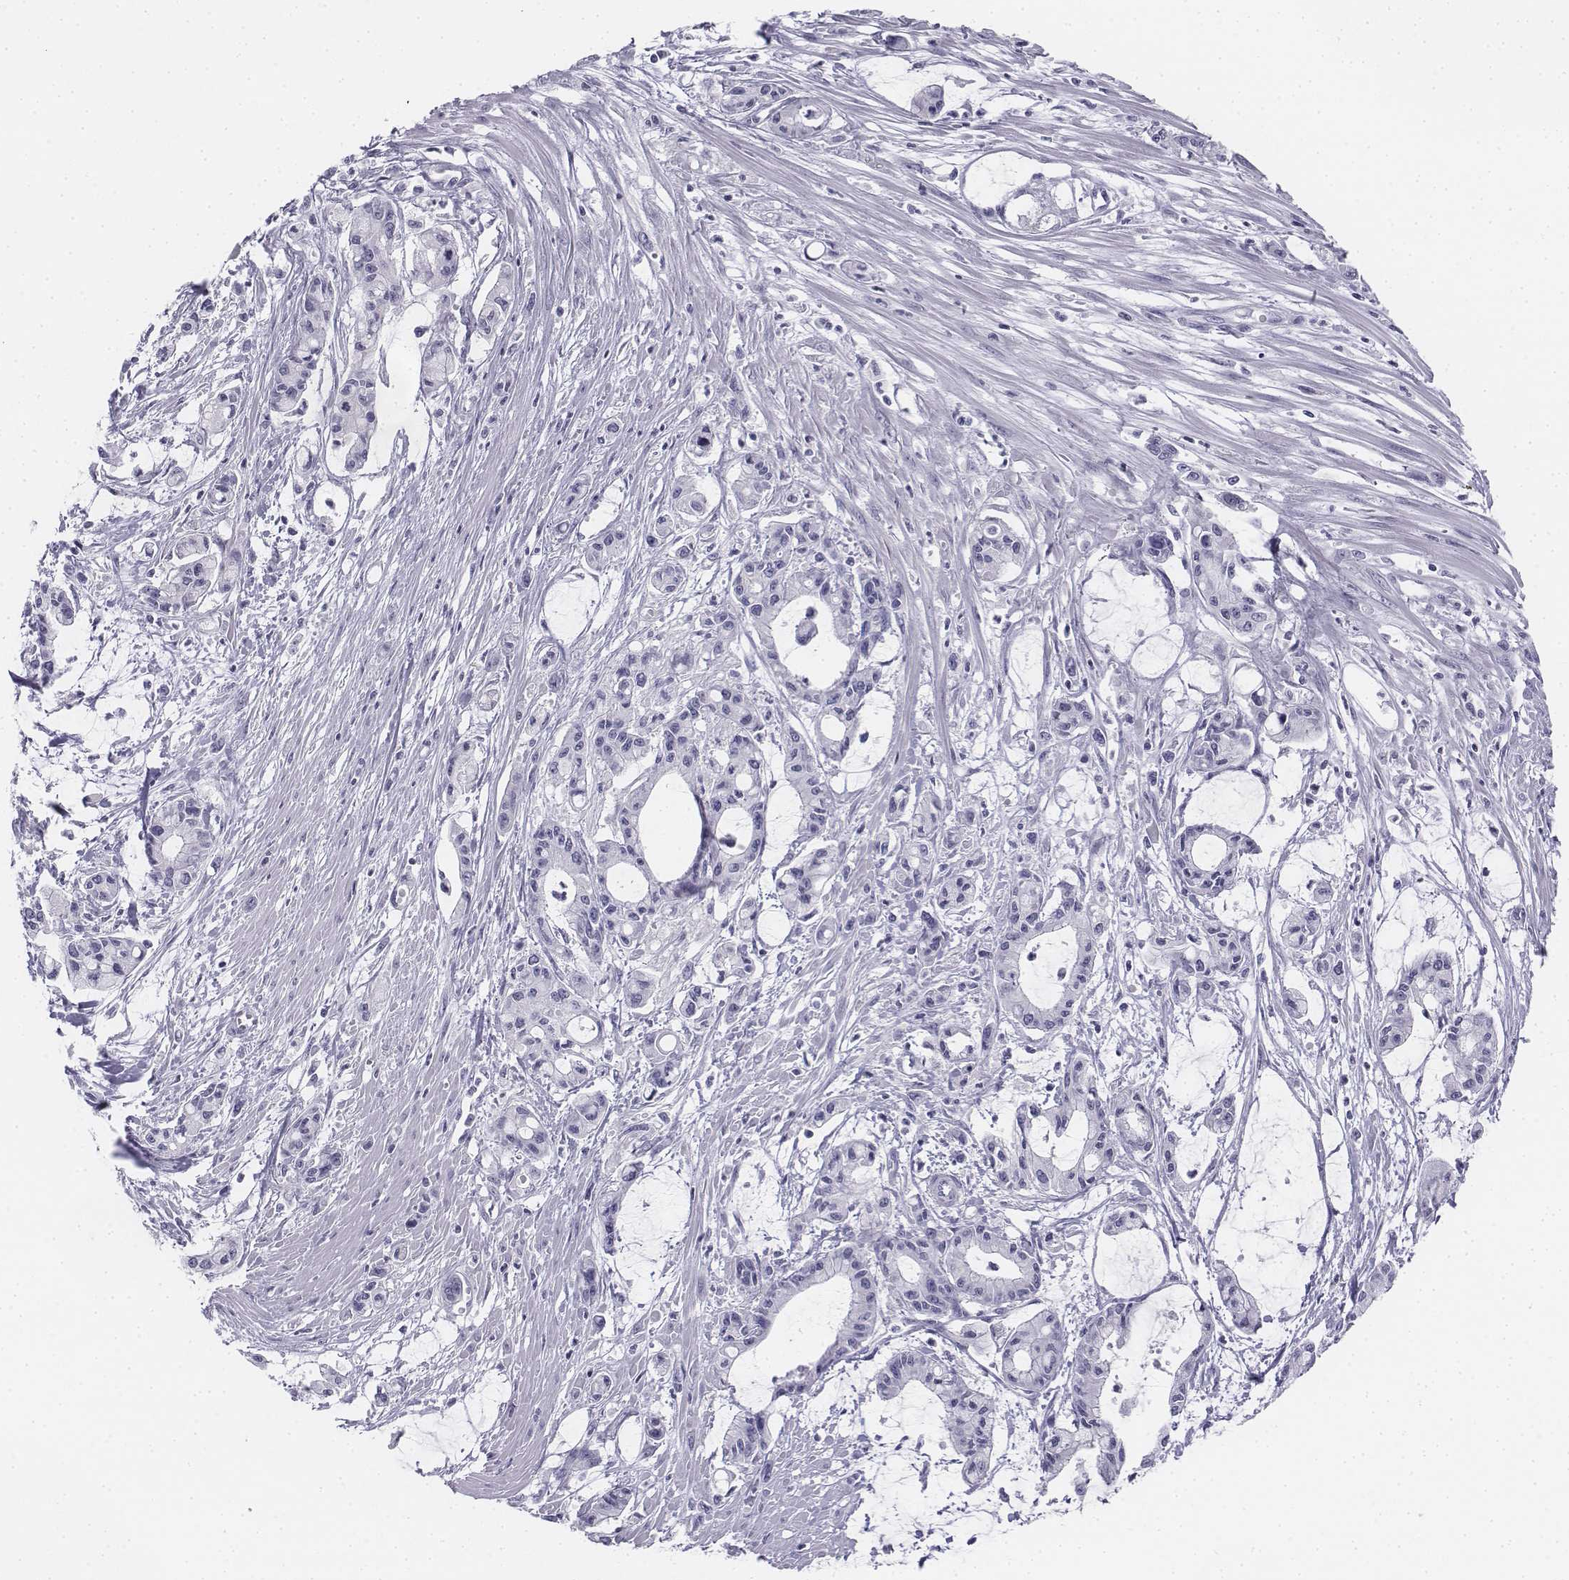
{"staining": {"intensity": "negative", "quantity": "none", "location": "none"}, "tissue": "pancreatic cancer", "cell_type": "Tumor cells", "image_type": "cancer", "snomed": [{"axis": "morphology", "description": "Adenocarcinoma, NOS"}, {"axis": "topography", "description": "Pancreas"}], "caption": "A photomicrograph of pancreatic adenocarcinoma stained for a protein displays no brown staining in tumor cells.", "gene": "TH", "patient": {"sex": "male", "age": 48}}